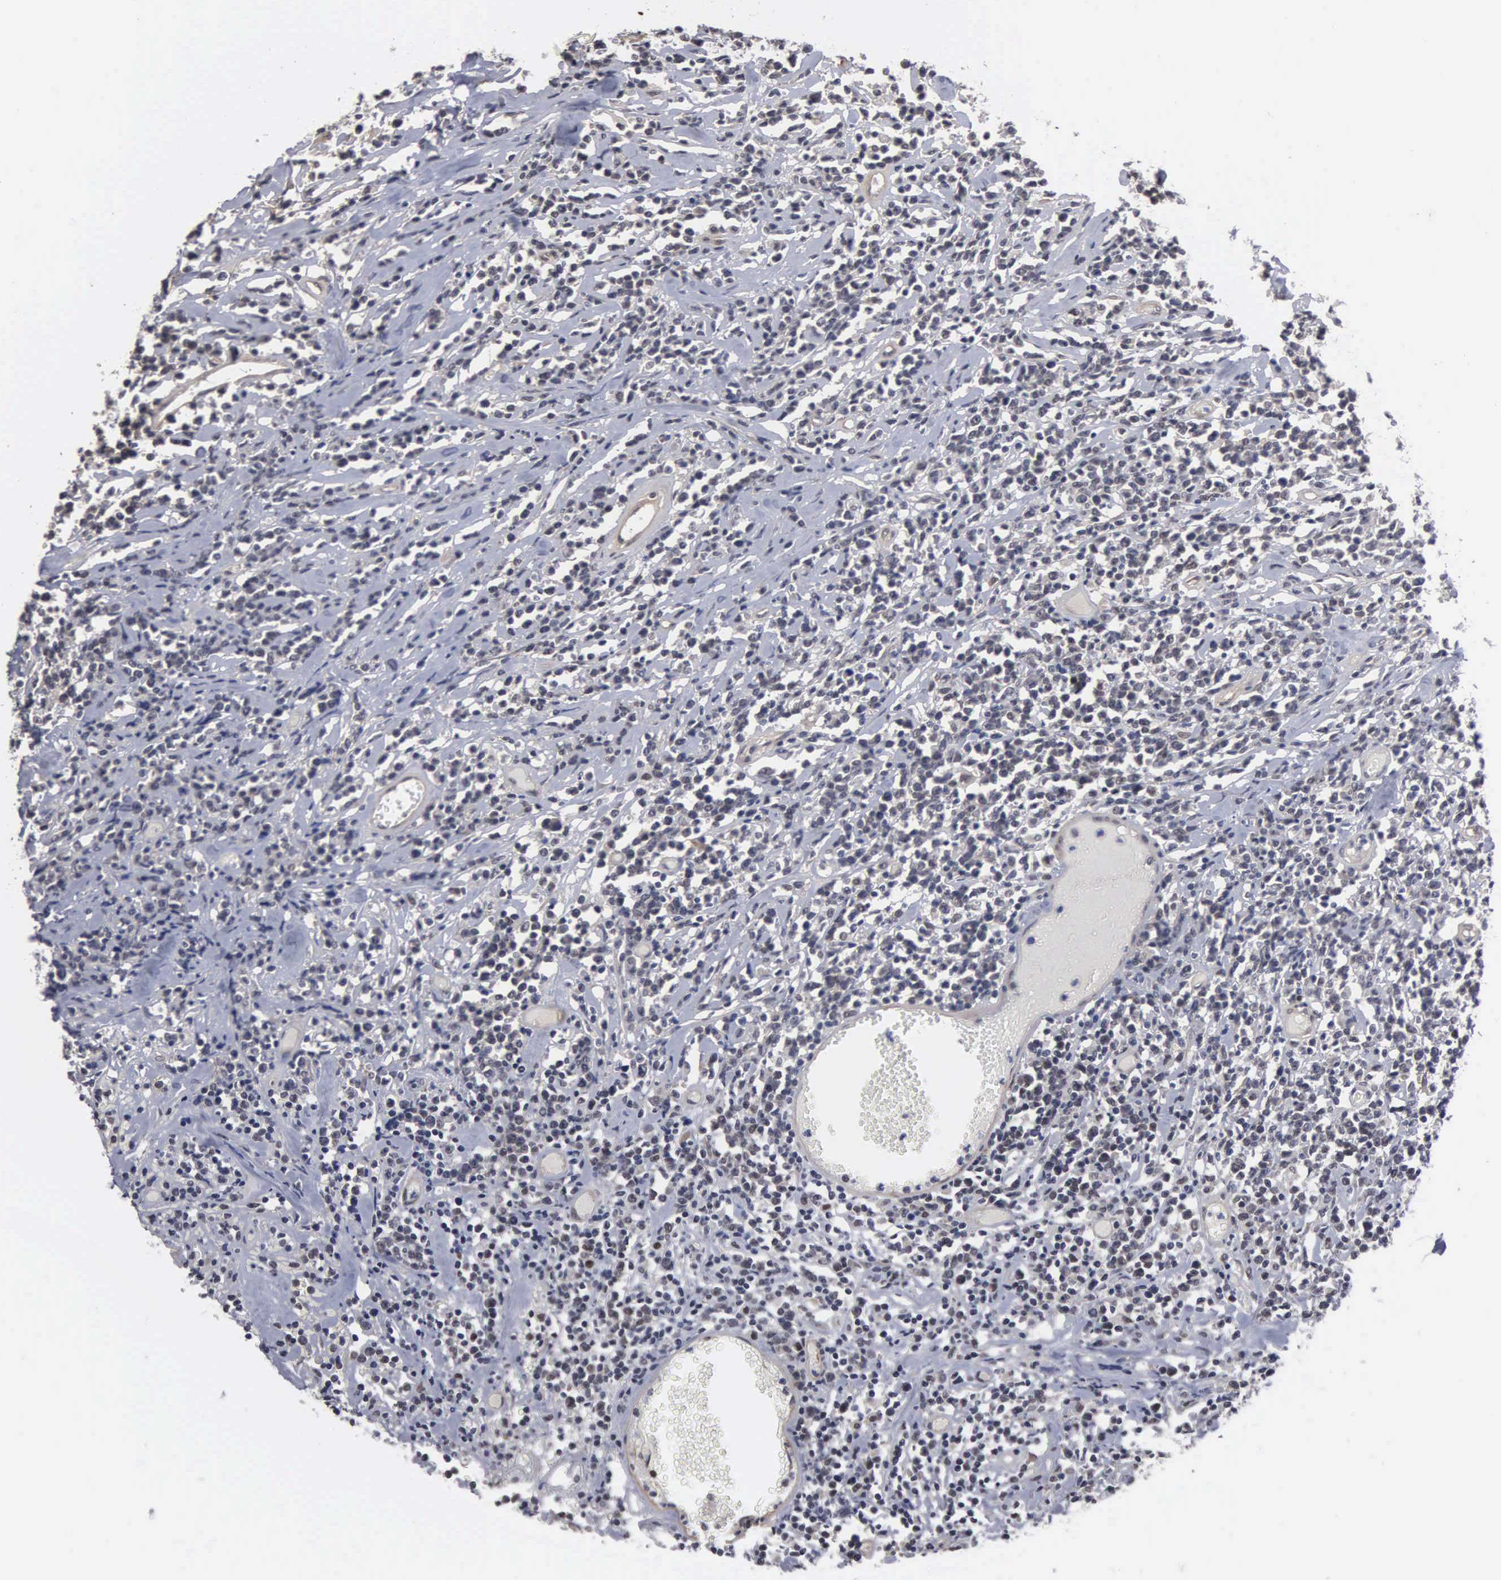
{"staining": {"intensity": "negative", "quantity": "none", "location": "none"}, "tissue": "lymphoma", "cell_type": "Tumor cells", "image_type": "cancer", "snomed": [{"axis": "morphology", "description": "Malignant lymphoma, non-Hodgkin's type, High grade"}, {"axis": "topography", "description": "Colon"}], "caption": "This micrograph is of high-grade malignant lymphoma, non-Hodgkin's type stained with immunohistochemistry to label a protein in brown with the nuclei are counter-stained blue. There is no expression in tumor cells.", "gene": "ZBTB33", "patient": {"sex": "male", "age": 82}}